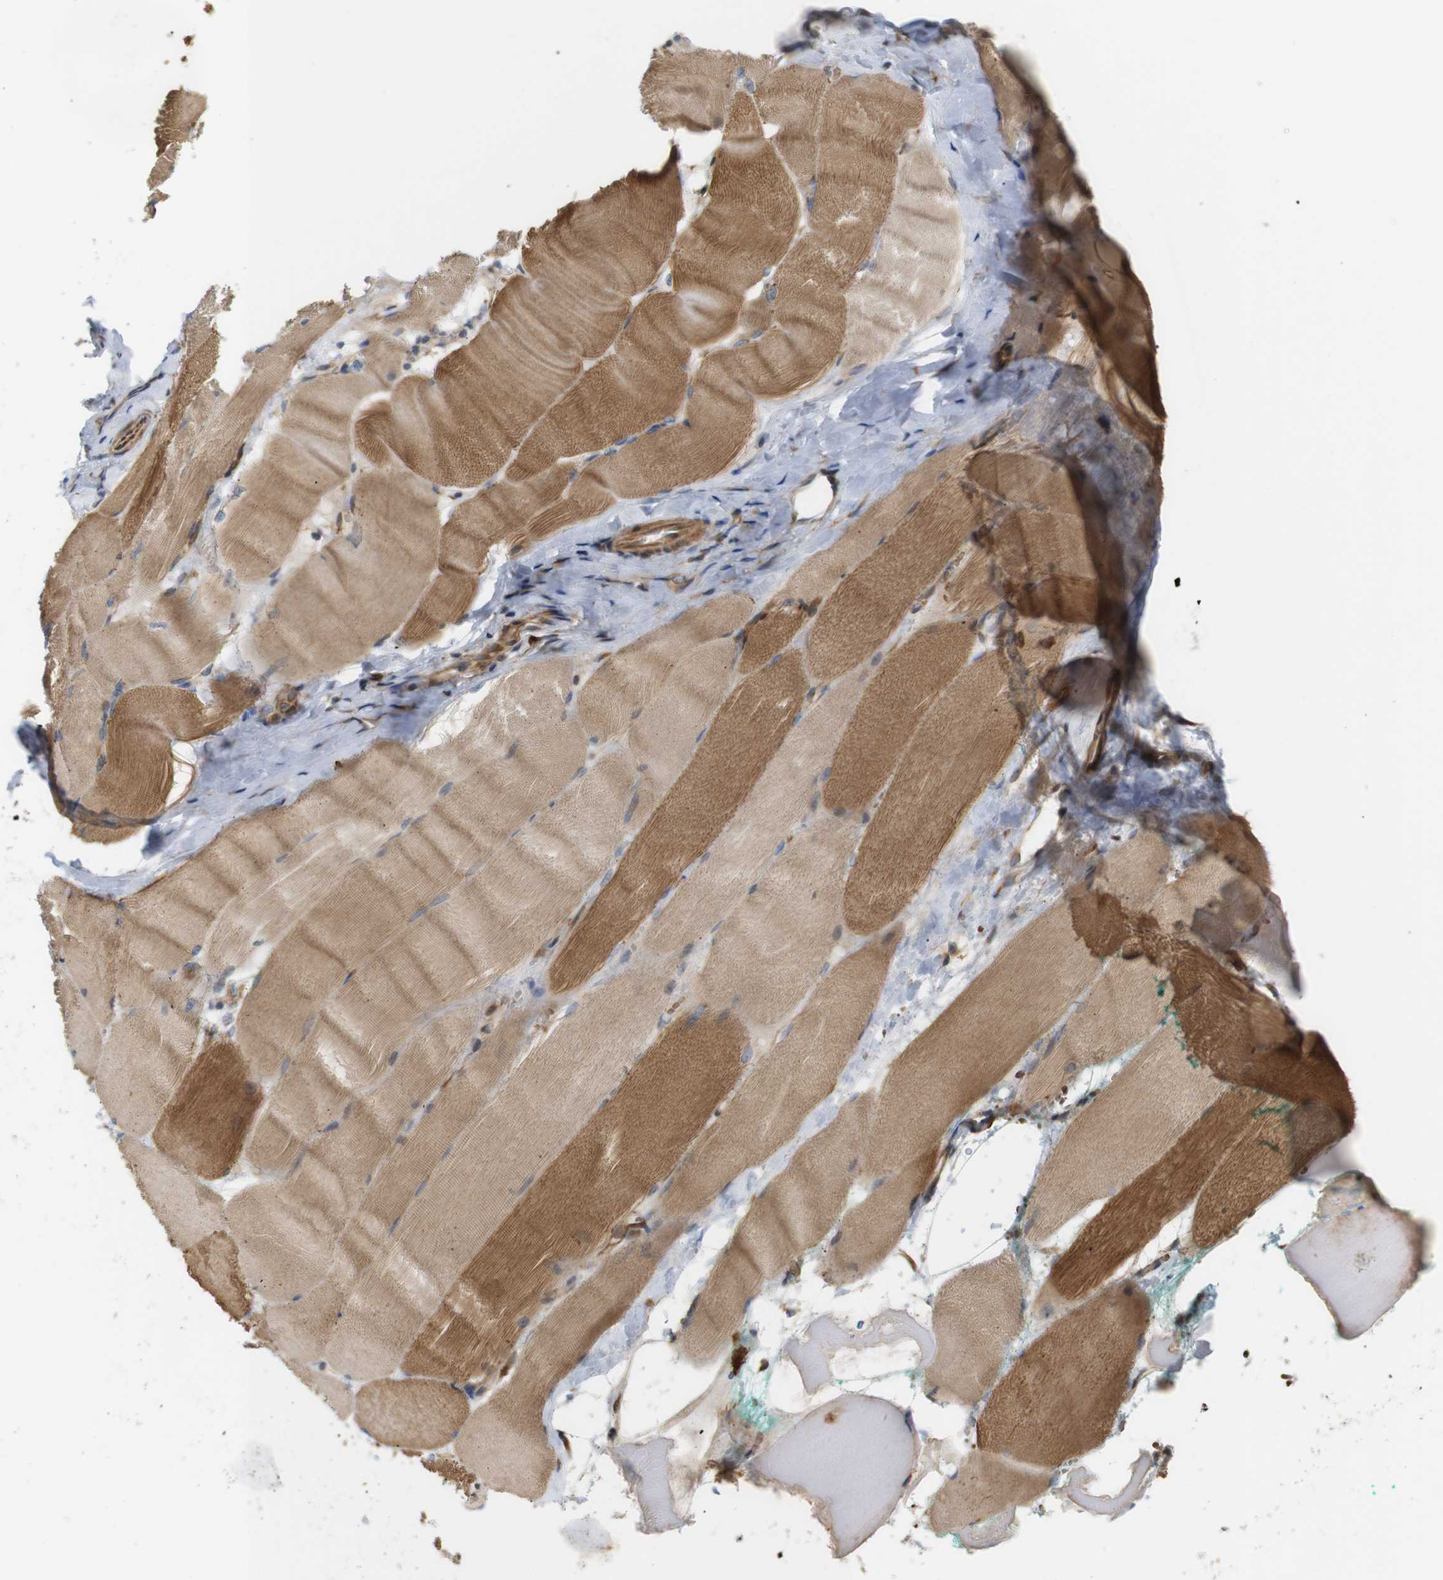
{"staining": {"intensity": "moderate", "quantity": ">75%", "location": "cytoplasmic/membranous"}, "tissue": "skeletal muscle", "cell_type": "Myocytes", "image_type": "normal", "snomed": [{"axis": "morphology", "description": "Normal tissue, NOS"}, {"axis": "morphology", "description": "Squamous cell carcinoma, NOS"}, {"axis": "topography", "description": "Skeletal muscle"}], "caption": "Approximately >75% of myocytes in benign human skeletal muscle show moderate cytoplasmic/membranous protein expression as visualized by brown immunohistochemical staining.", "gene": "RPTOR", "patient": {"sex": "male", "age": 51}}